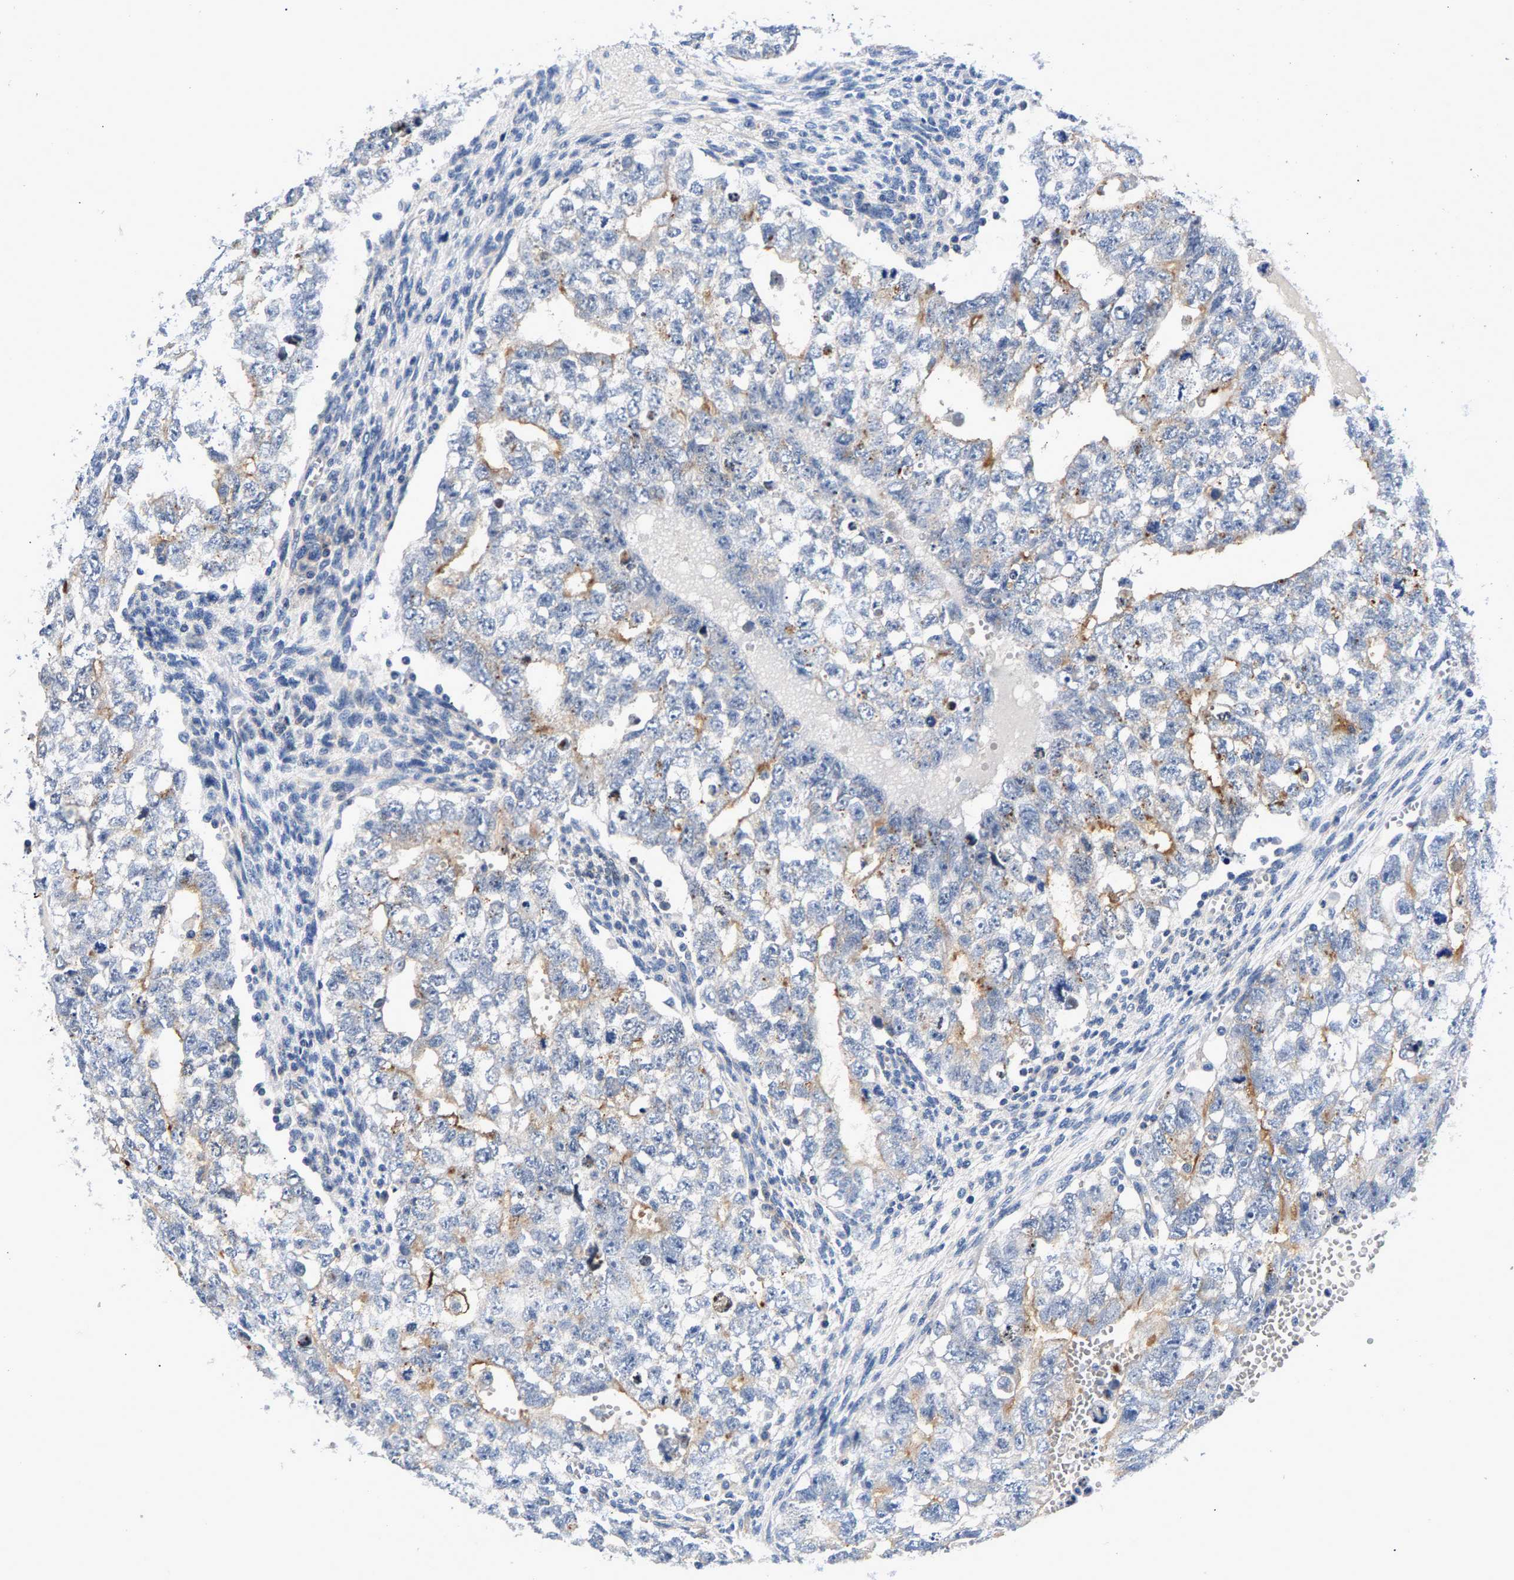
{"staining": {"intensity": "moderate", "quantity": "<25%", "location": "cytoplasmic/membranous"}, "tissue": "testis cancer", "cell_type": "Tumor cells", "image_type": "cancer", "snomed": [{"axis": "morphology", "description": "Seminoma, NOS"}, {"axis": "morphology", "description": "Carcinoma, Embryonal, NOS"}, {"axis": "topography", "description": "Testis"}], "caption": "Moderate cytoplasmic/membranous protein staining is appreciated in about <25% of tumor cells in testis cancer (embryonal carcinoma).", "gene": "P2RY4", "patient": {"sex": "male", "age": 38}}